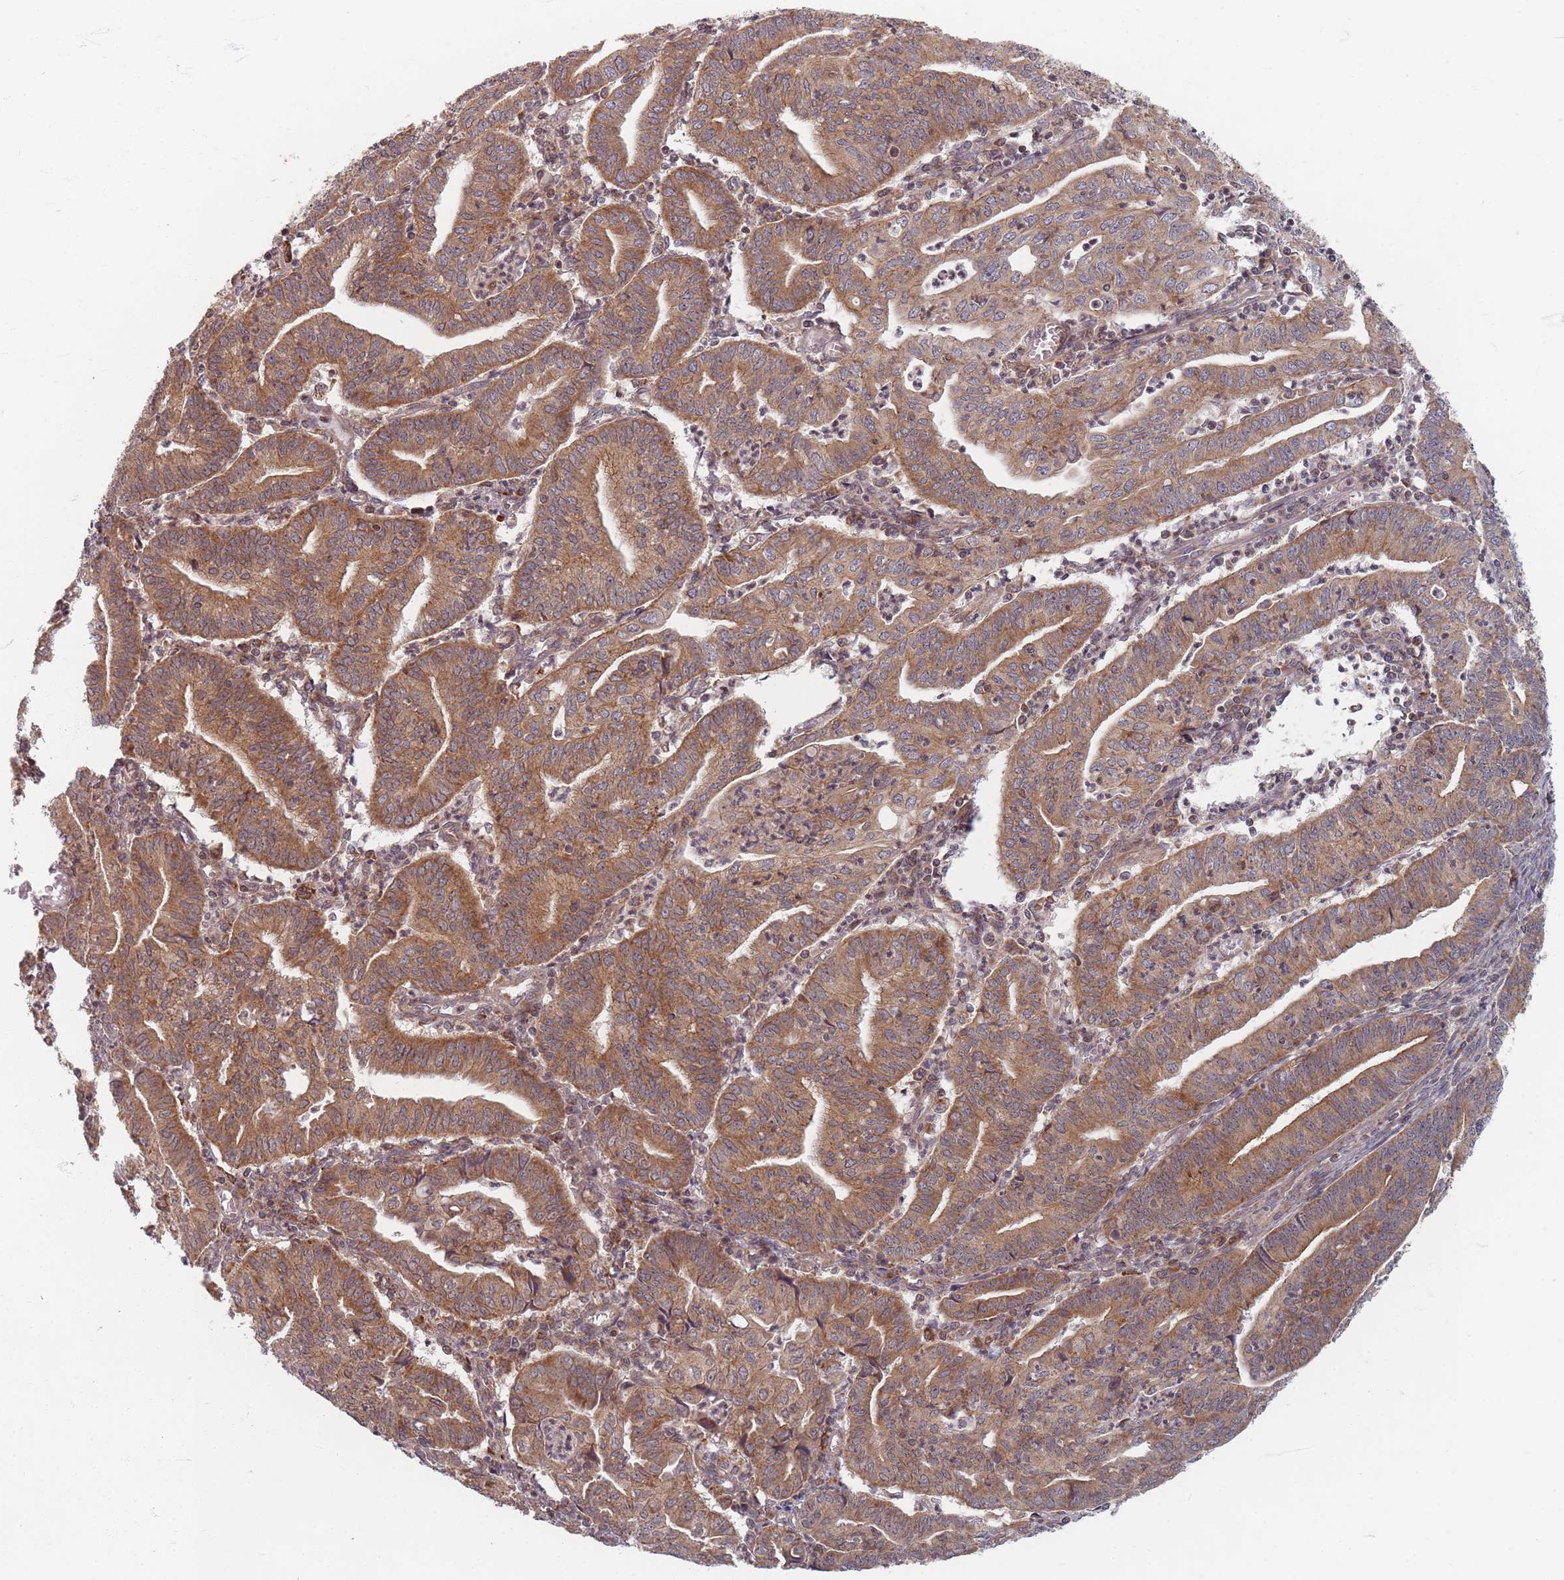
{"staining": {"intensity": "moderate", "quantity": ">75%", "location": "cytoplasmic/membranous"}, "tissue": "endometrial cancer", "cell_type": "Tumor cells", "image_type": "cancer", "snomed": [{"axis": "morphology", "description": "Adenocarcinoma, NOS"}, {"axis": "topography", "description": "Endometrium"}], "caption": "Endometrial cancer (adenocarcinoma) stained with a brown dye exhibits moderate cytoplasmic/membranous positive expression in approximately >75% of tumor cells.", "gene": "RADX", "patient": {"sex": "female", "age": 60}}